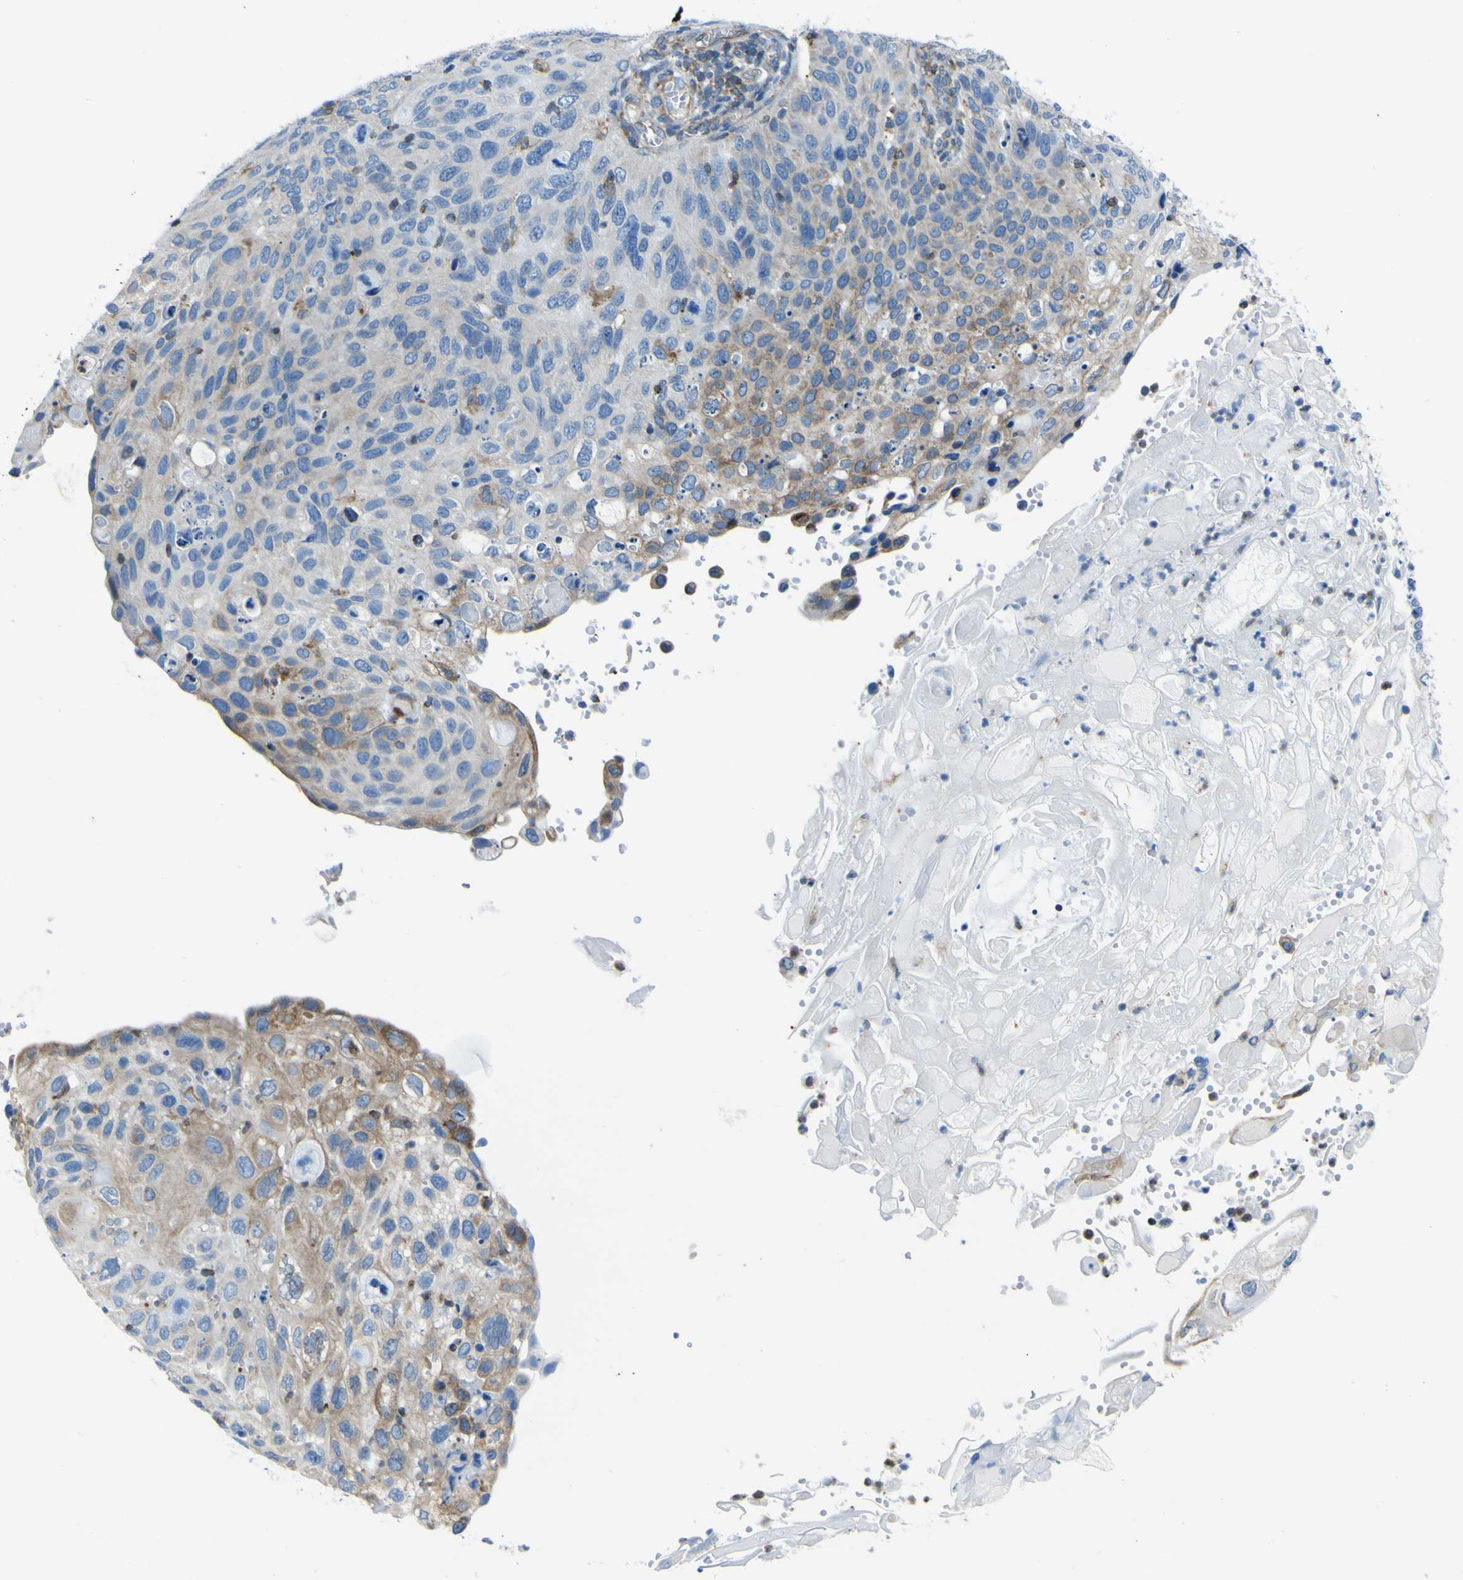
{"staining": {"intensity": "moderate", "quantity": "25%-75%", "location": "cytoplasmic/membranous"}, "tissue": "cervical cancer", "cell_type": "Tumor cells", "image_type": "cancer", "snomed": [{"axis": "morphology", "description": "Squamous cell carcinoma, NOS"}, {"axis": "topography", "description": "Cervix"}], "caption": "Immunohistochemistry (DAB (3,3'-diaminobenzidine)) staining of human squamous cell carcinoma (cervical) exhibits moderate cytoplasmic/membranous protein positivity in about 25%-75% of tumor cells.", "gene": "STIM1", "patient": {"sex": "female", "age": 70}}